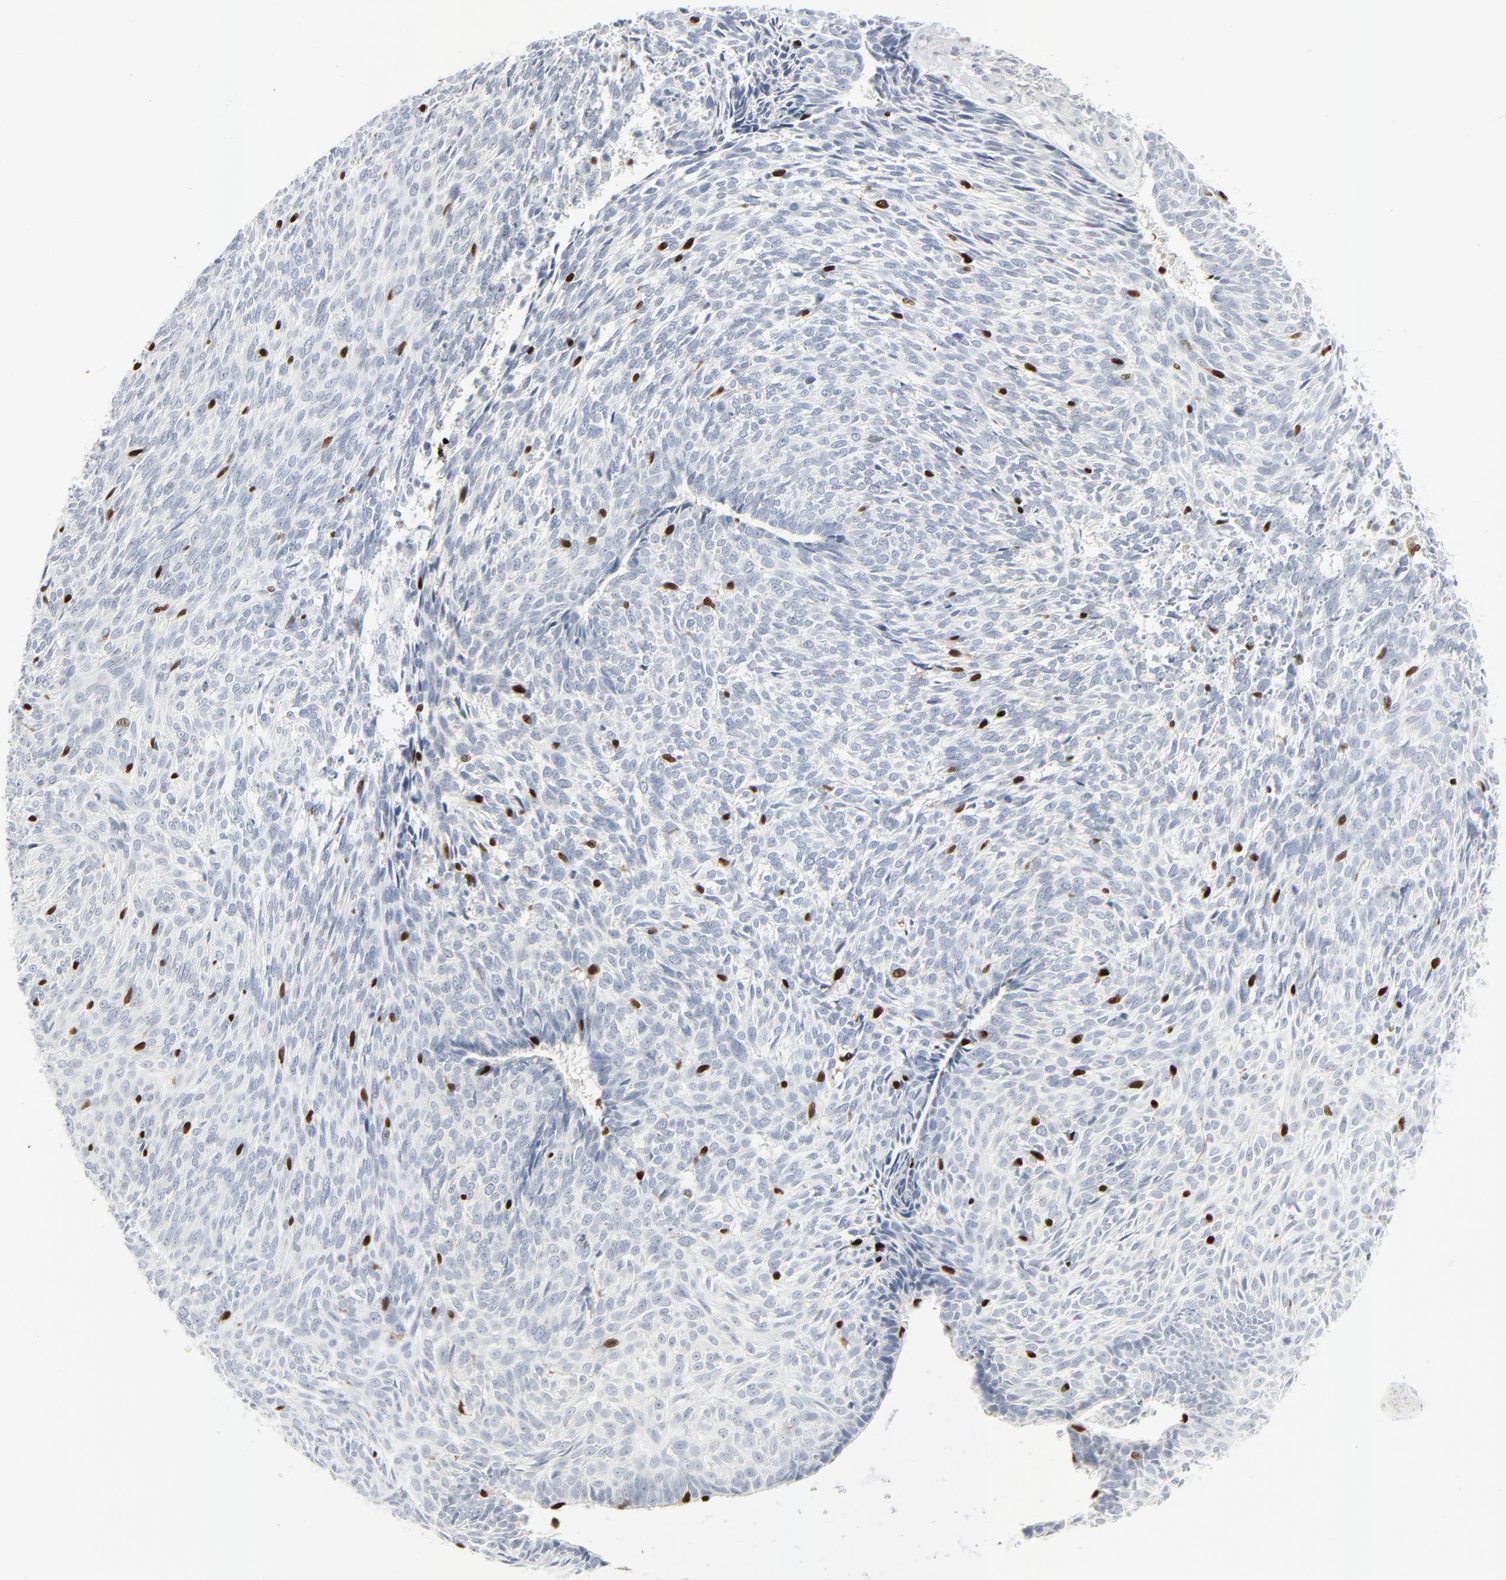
{"staining": {"intensity": "strong", "quantity": "<25%", "location": "nuclear"}, "tissue": "skin cancer", "cell_type": "Tumor cells", "image_type": "cancer", "snomed": [{"axis": "morphology", "description": "Normal tissue, NOS"}, {"axis": "morphology", "description": "Basal cell carcinoma"}, {"axis": "topography", "description": "Skin"}], "caption": "The photomicrograph shows a brown stain indicating the presence of a protein in the nuclear of tumor cells in basal cell carcinoma (skin).", "gene": "MITF", "patient": {"sex": "male", "age": 76}}